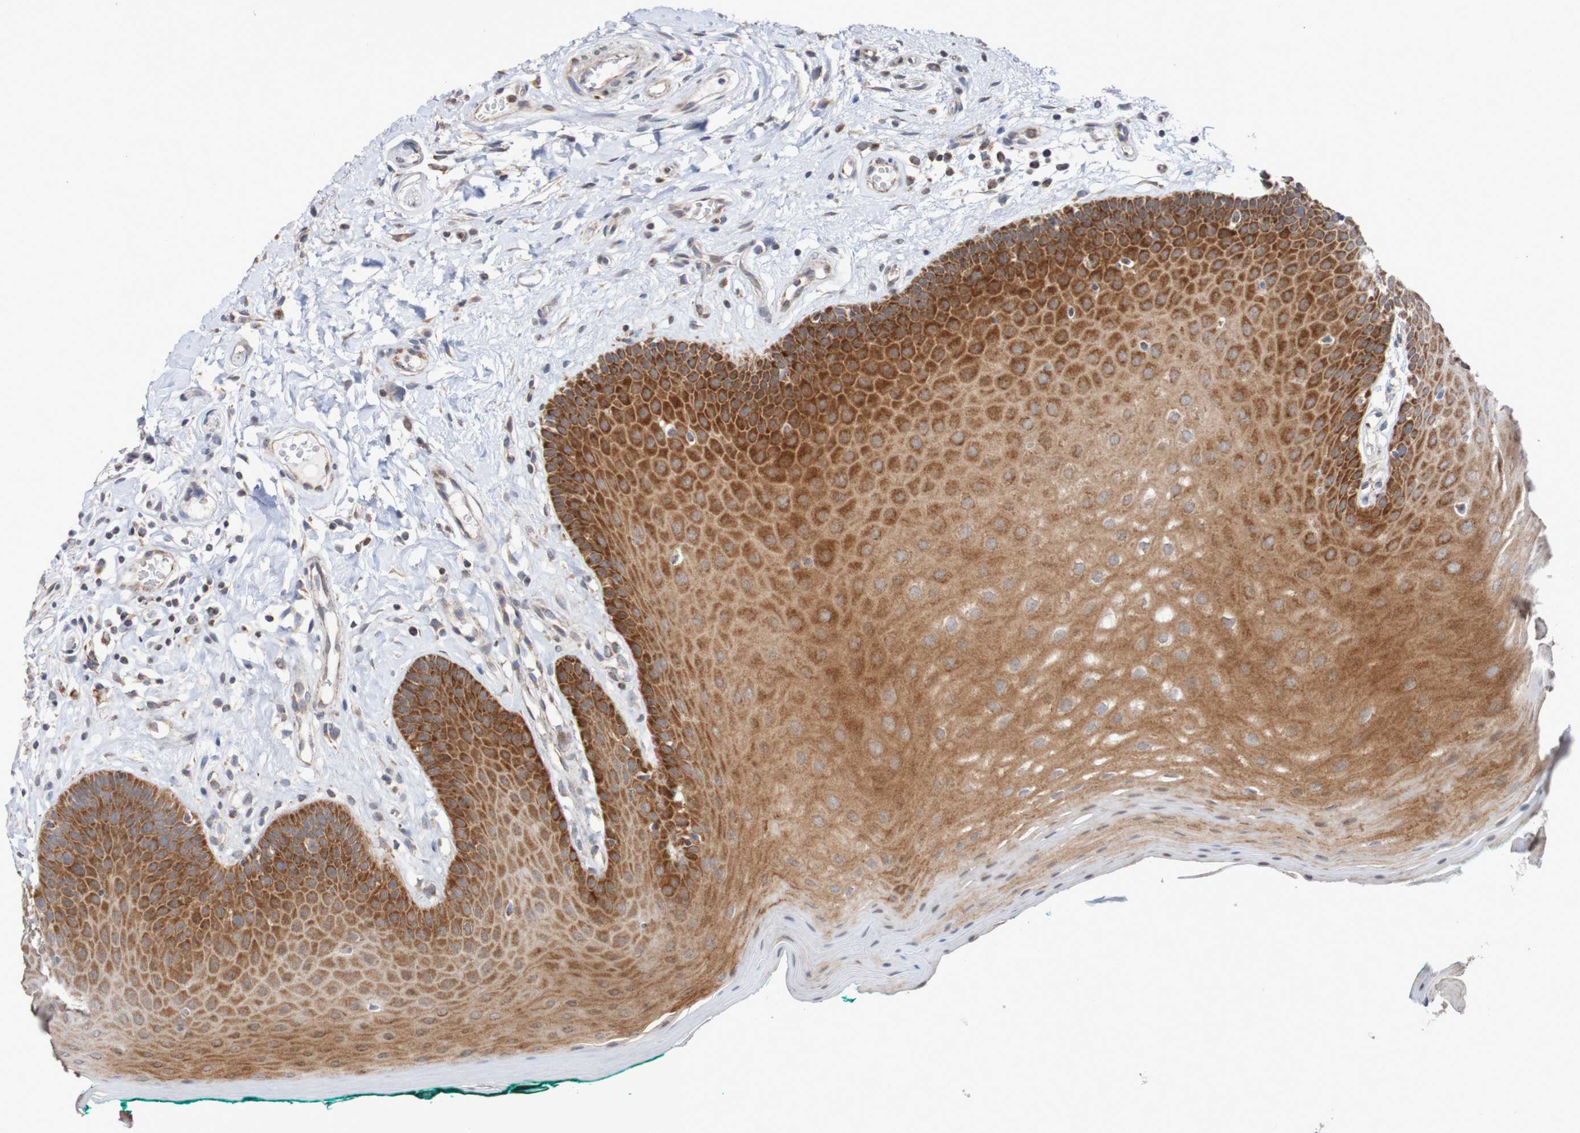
{"staining": {"intensity": "moderate", "quantity": ">75%", "location": "cytoplasmic/membranous"}, "tissue": "oral mucosa", "cell_type": "Squamous epithelial cells", "image_type": "normal", "snomed": [{"axis": "morphology", "description": "Normal tissue, NOS"}, {"axis": "topography", "description": "Skeletal muscle"}, {"axis": "topography", "description": "Oral tissue"}], "caption": "Immunohistochemistry of unremarkable oral mucosa demonstrates medium levels of moderate cytoplasmic/membranous staining in approximately >75% of squamous epithelial cells.", "gene": "DVL1", "patient": {"sex": "male", "age": 58}}